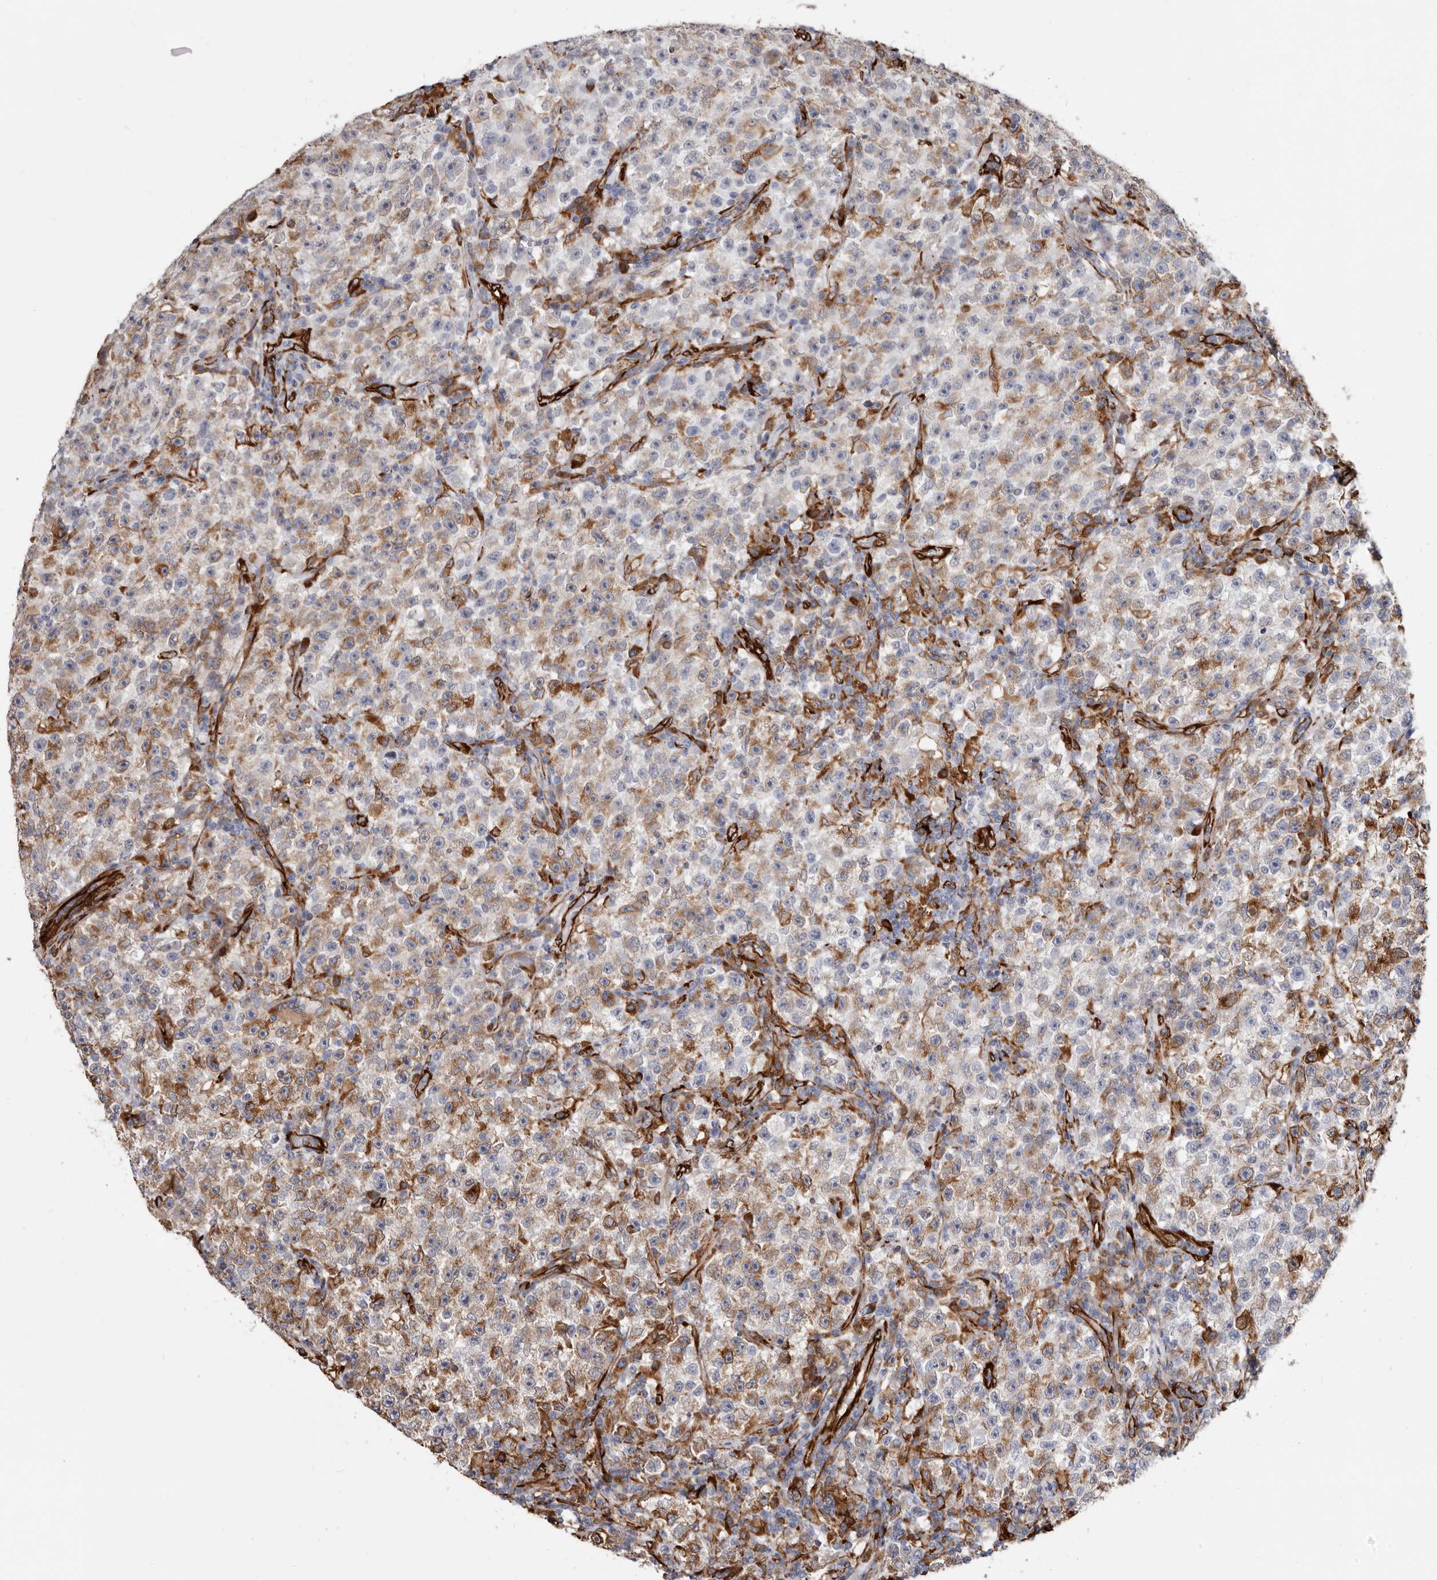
{"staining": {"intensity": "moderate", "quantity": ">75%", "location": "cytoplasmic/membranous"}, "tissue": "testis cancer", "cell_type": "Tumor cells", "image_type": "cancer", "snomed": [{"axis": "morphology", "description": "Seminoma, NOS"}, {"axis": "topography", "description": "Testis"}], "caption": "This histopathology image shows immunohistochemistry staining of testis cancer, with medium moderate cytoplasmic/membranous staining in about >75% of tumor cells.", "gene": "SEMA3E", "patient": {"sex": "male", "age": 22}}